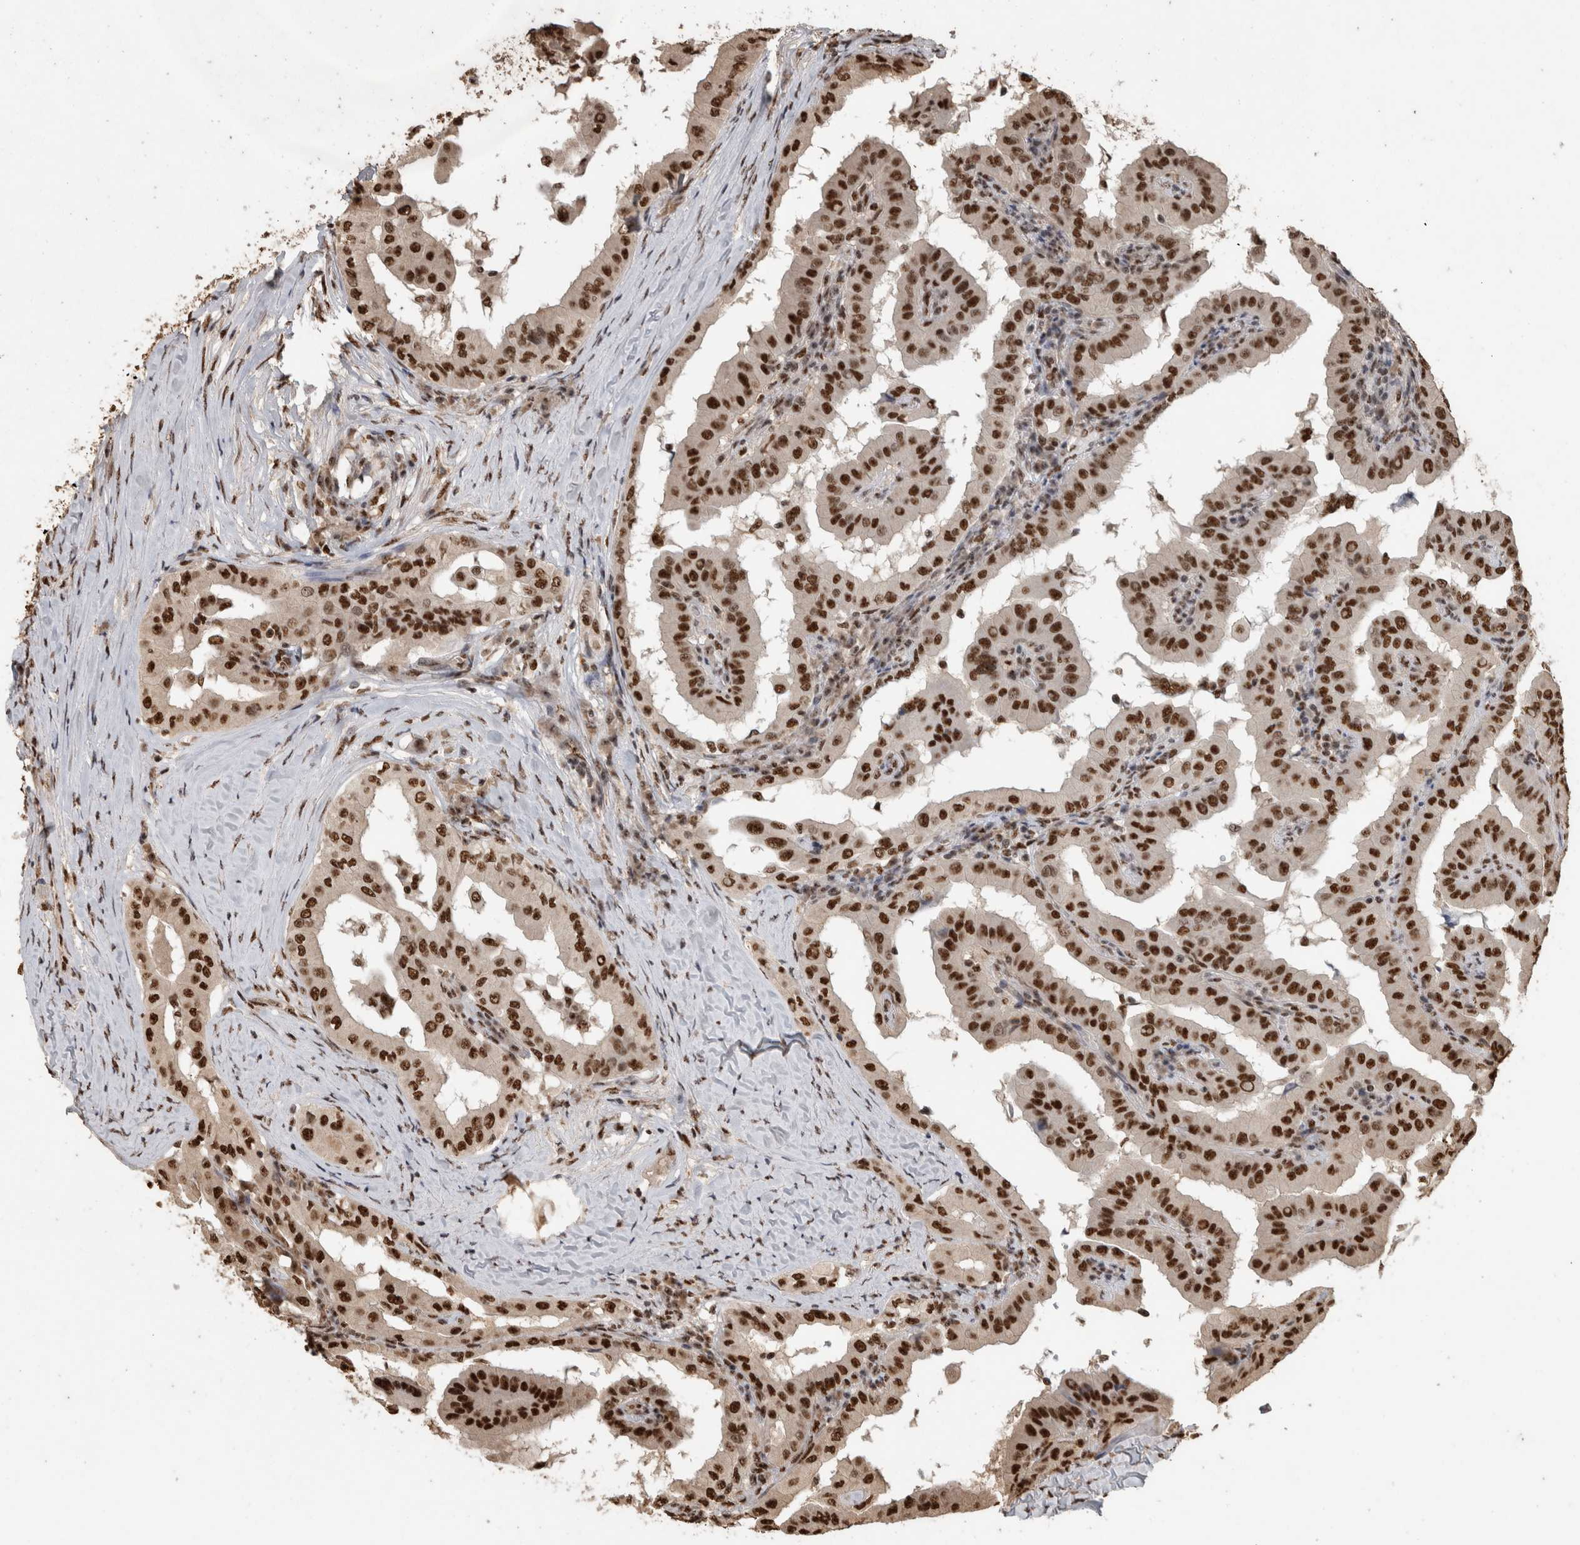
{"staining": {"intensity": "strong", "quantity": ">75%", "location": "nuclear"}, "tissue": "thyroid cancer", "cell_type": "Tumor cells", "image_type": "cancer", "snomed": [{"axis": "morphology", "description": "Papillary adenocarcinoma, NOS"}, {"axis": "topography", "description": "Thyroid gland"}], "caption": "DAB immunohistochemical staining of thyroid cancer (papillary adenocarcinoma) demonstrates strong nuclear protein expression in about >75% of tumor cells.", "gene": "RAD50", "patient": {"sex": "male", "age": 33}}